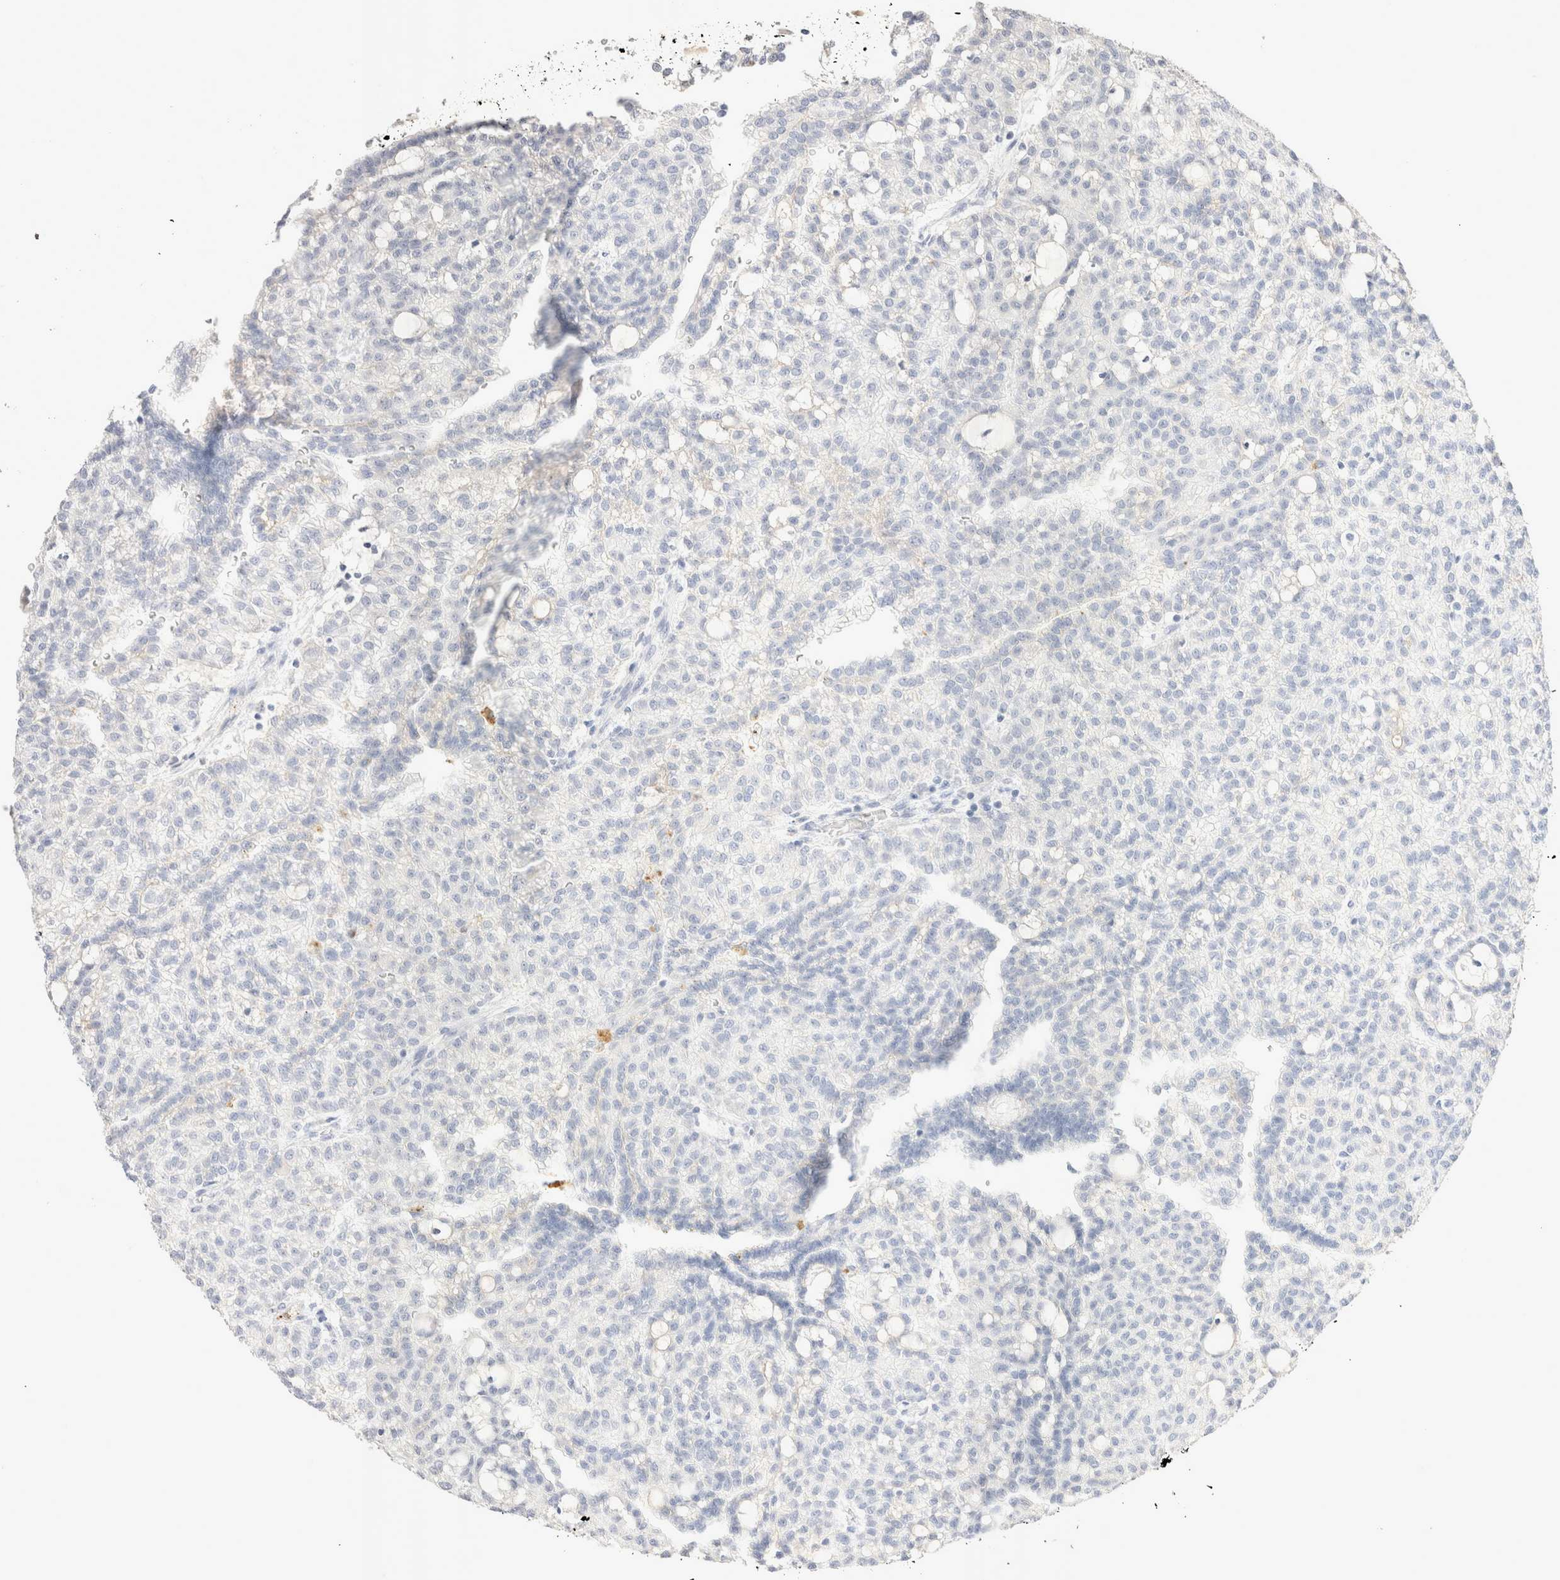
{"staining": {"intensity": "negative", "quantity": "none", "location": "none"}, "tissue": "renal cancer", "cell_type": "Tumor cells", "image_type": "cancer", "snomed": [{"axis": "morphology", "description": "Adenocarcinoma, NOS"}, {"axis": "topography", "description": "Kidney"}], "caption": "Tumor cells show no significant positivity in adenocarcinoma (renal). (DAB (3,3'-diaminobenzidine) immunohistochemistry, high magnification).", "gene": "EPCAM", "patient": {"sex": "male", "age": 63}}